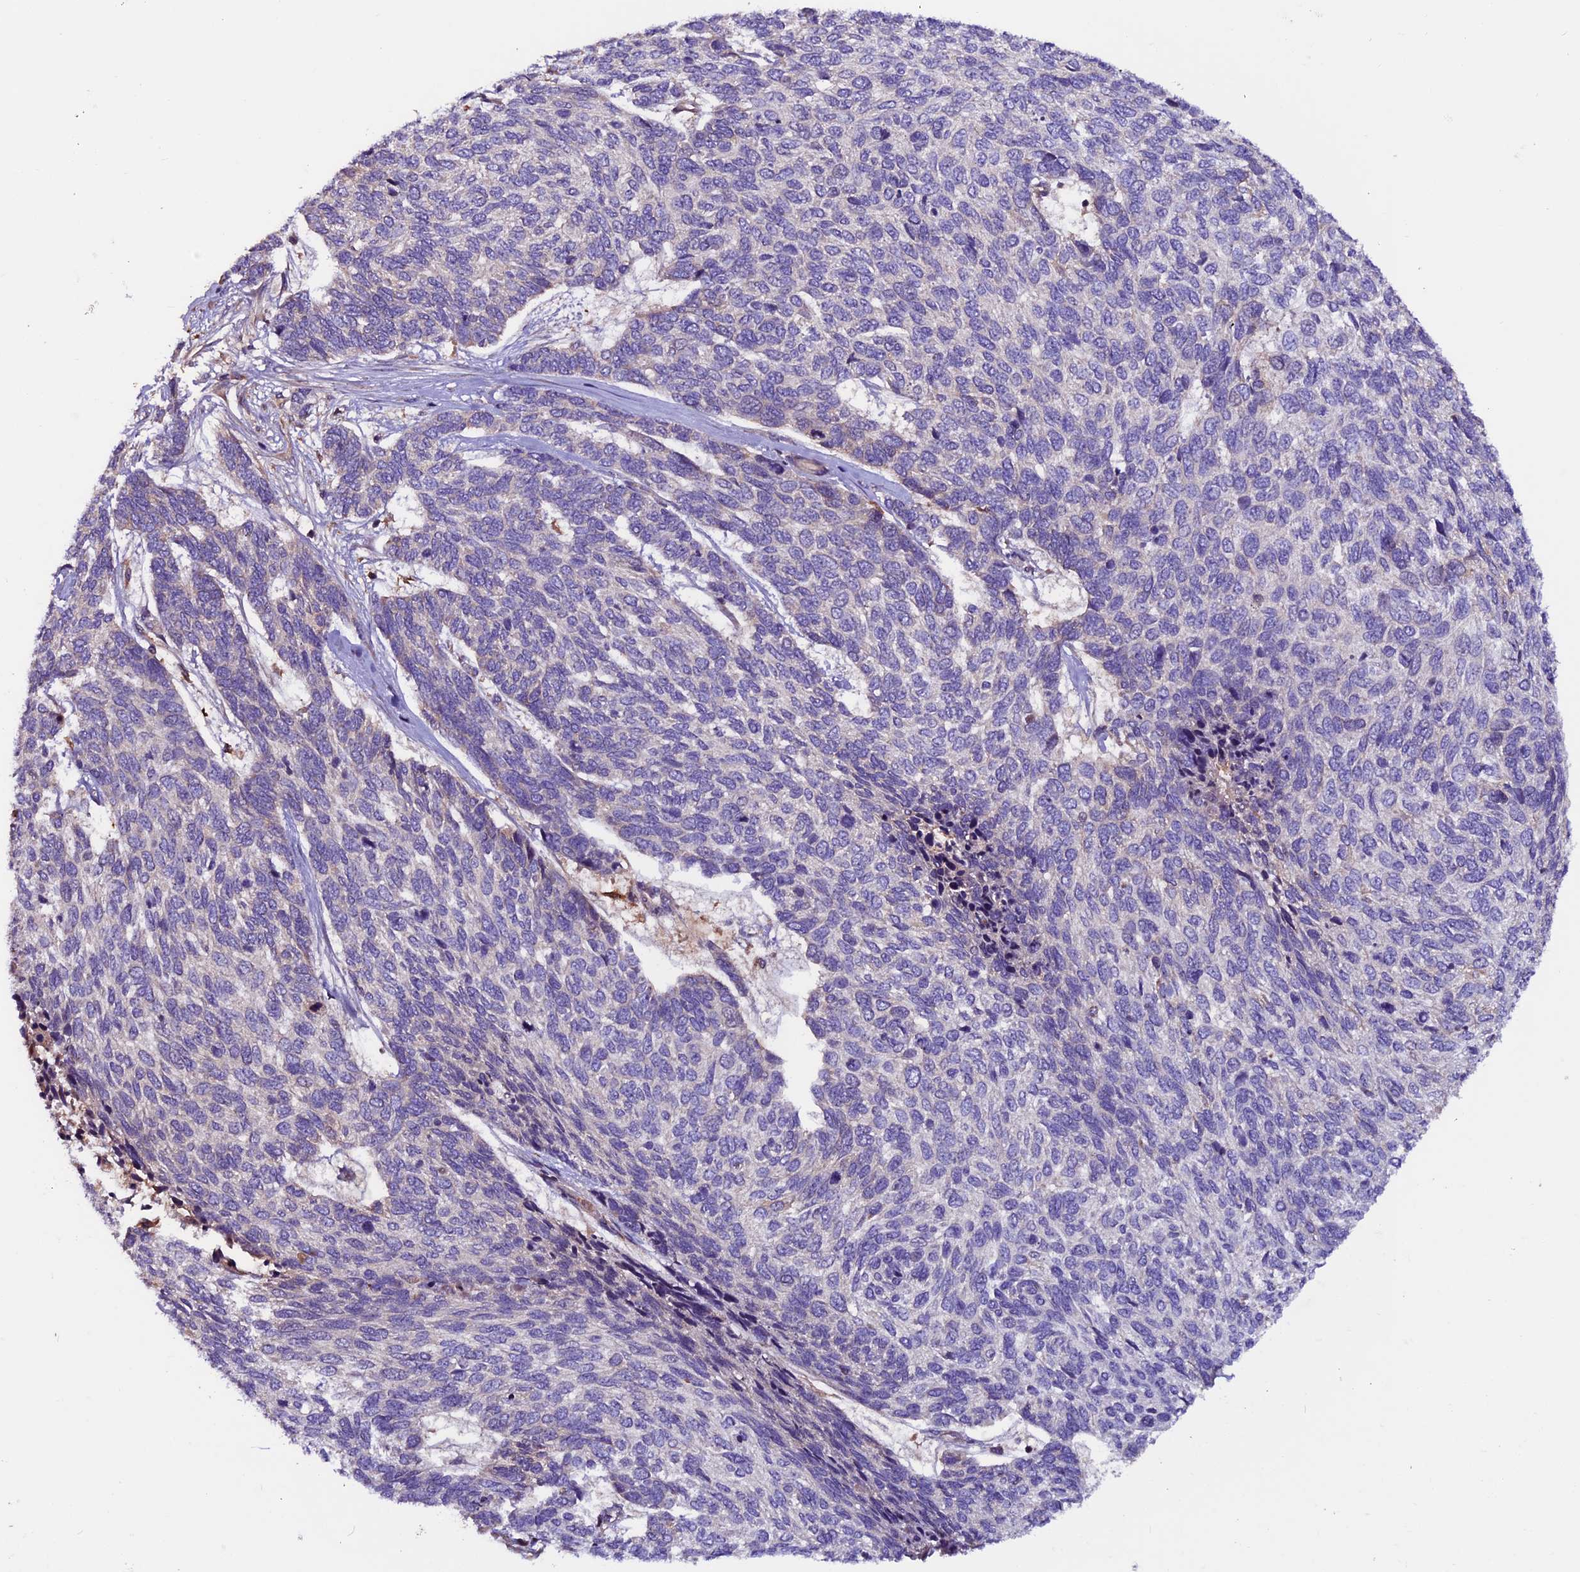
{"staining": {"intensity": "negative", "quantity": "none", "location": "none"}, "tissue": "skin cancer", "cell_type": "Tumor cells", "image_type": "cancer", "snomed": [{"axis": "morphology", "description": "Basal cell carcinoma"}, {"axis": "topography", "description": "Skin"}], "caption": "A micrograph of human skin cancer is negative for staining in tumor cells.", "gene": "ZNF598", "patient": {"sex": "female", "age": 65}}